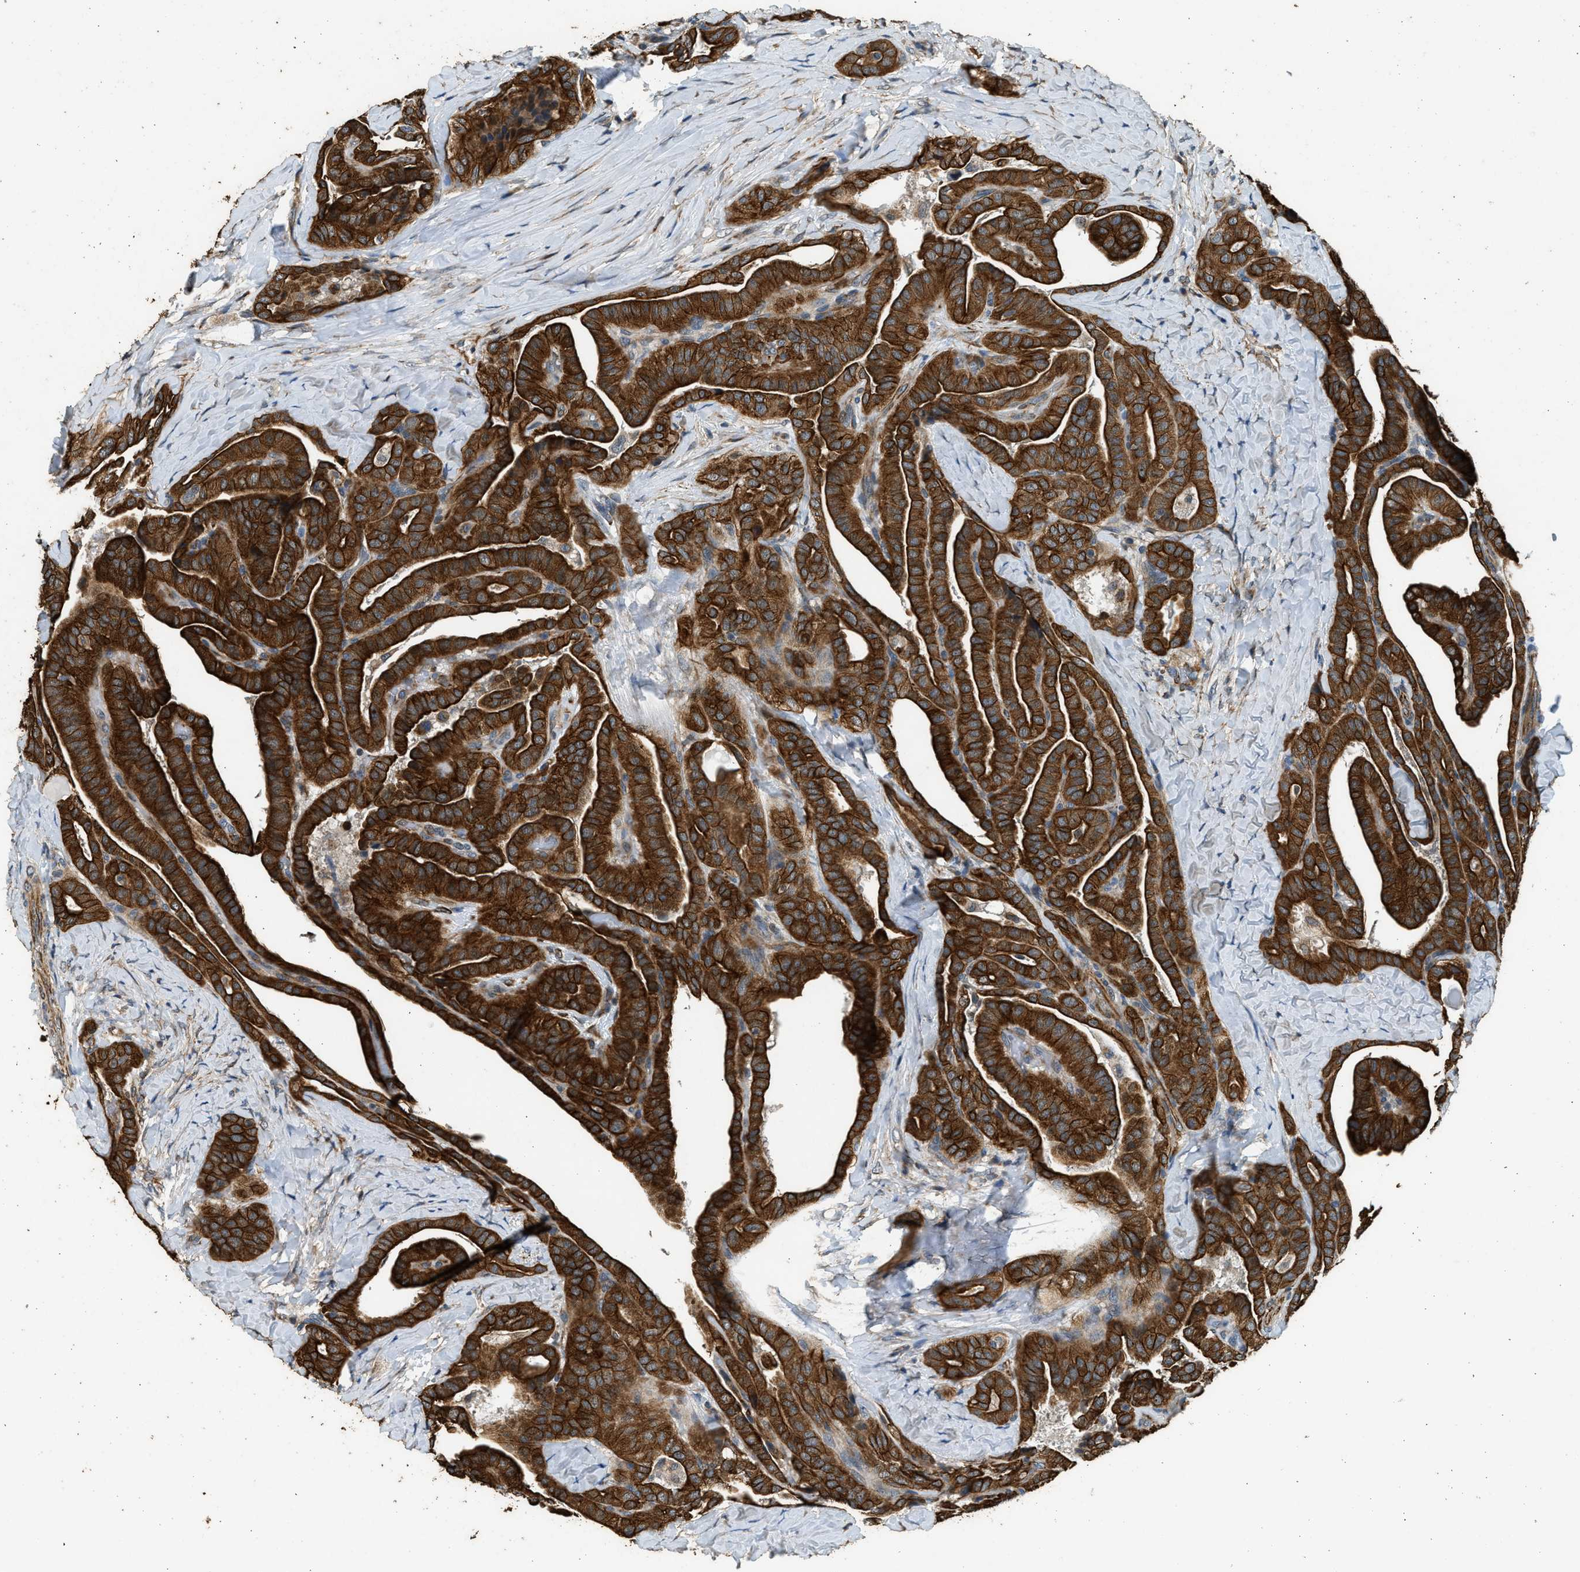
{"staining": {"intensity": "strong", "quantity": ">75%", "location": "cytoplasmic/membranous"}, "tissue": "thyroid cancer", "cell_type": "Tumor cells", "image_type": "cancer", "snomed": [{"axis": "morphology", "description": "Papillary adenocarcinoma, NOS"}, {"axis": "topography", "description": "Thyroid gland"}], "caption": "Immunohistochemical staining of papillary adenocarcinoma (thyroid) demonstrates high levels of strong cytoplasmic/membranous protein expression in about >75% of tumor cells.", "gene": "PCLO", "patient": {"sex": "male", "age": 77}}